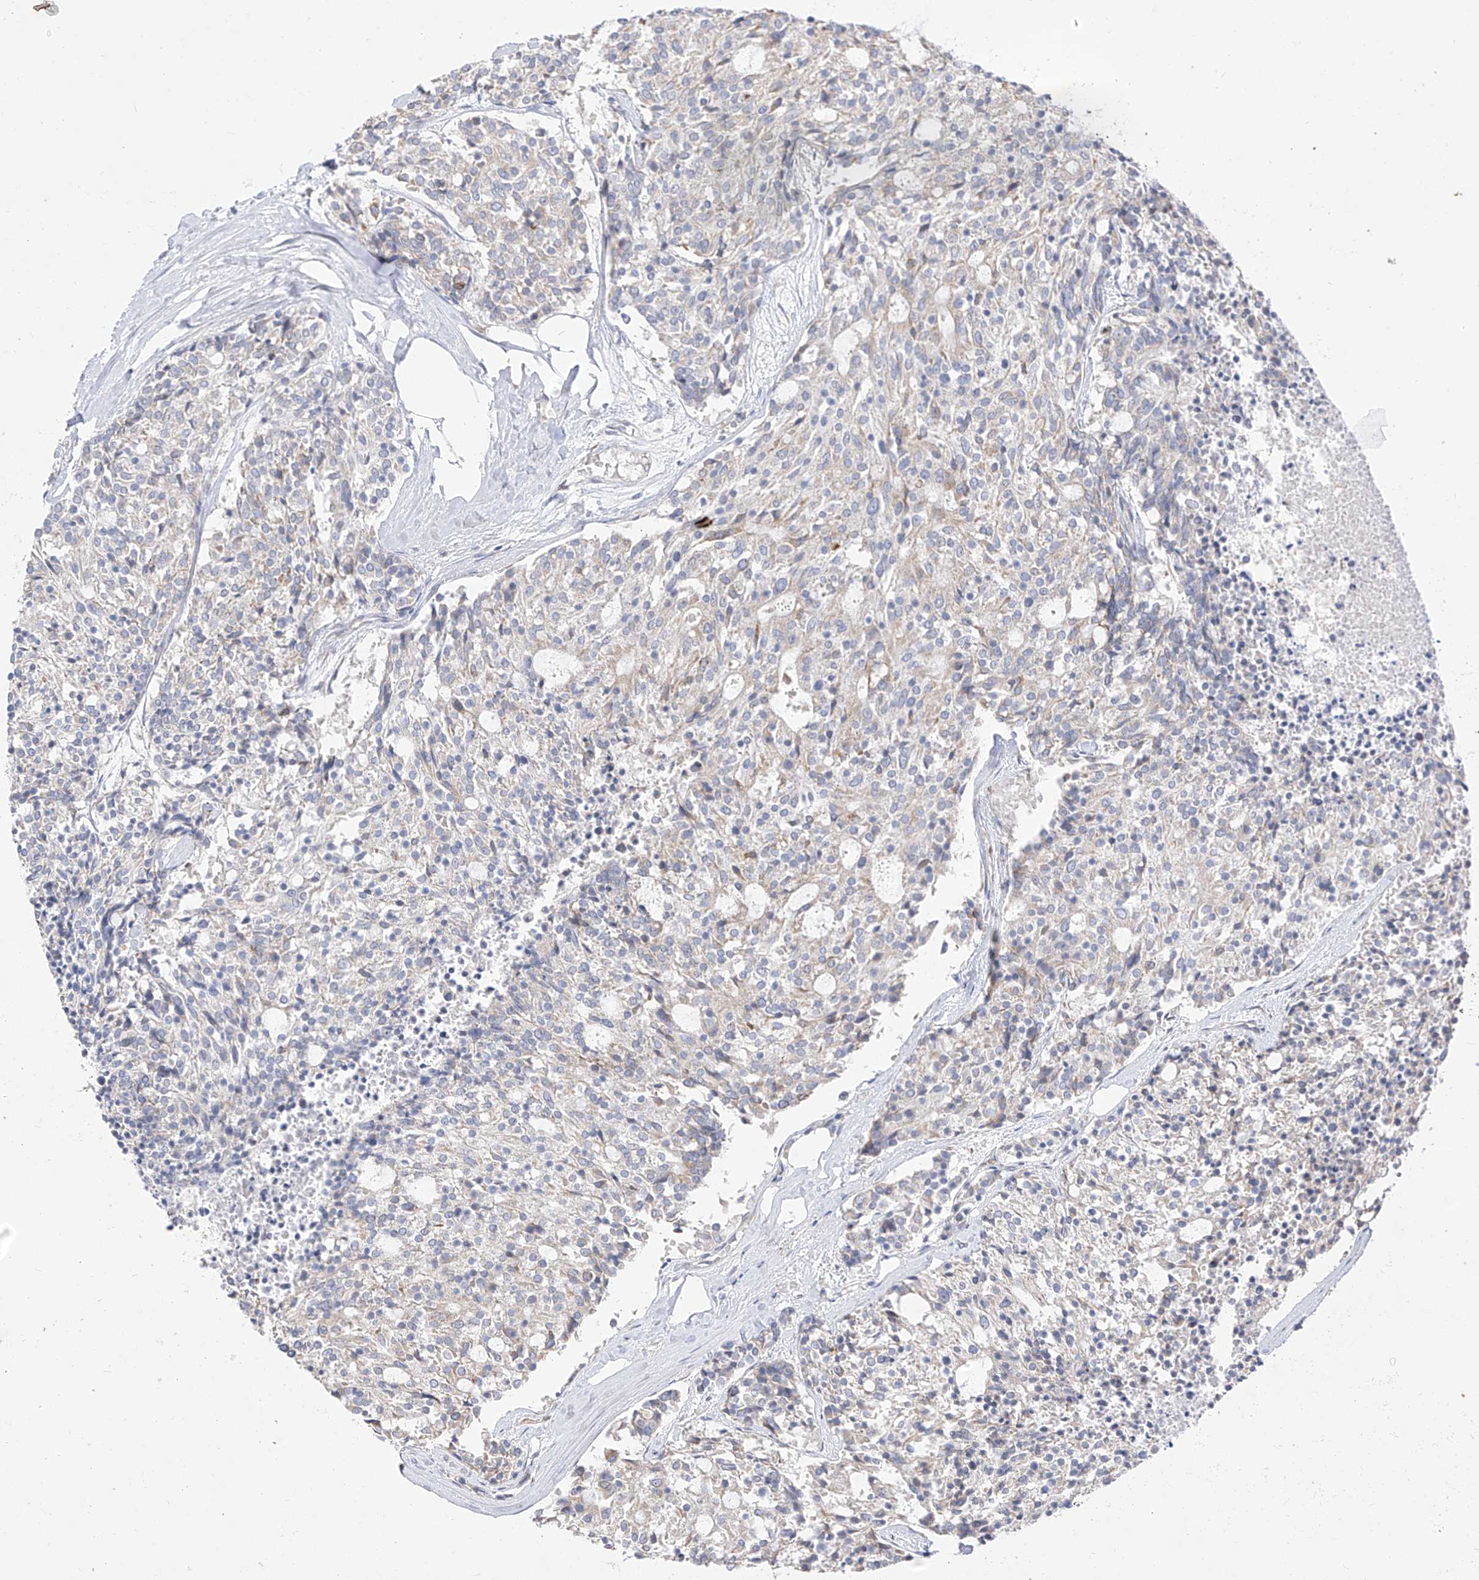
{"staining": {"intensity": "weak", "quantity": "<25%", "location": "cytoplasmic/membranous"}, "tissue": "carcinoid", "cell_type": "Tumor cells", "image_type": "cancer", "snomed": [{"axis": "morphology", "description": "Carcinoid, malignant, NOS"}, {"axis": "topography", "description": "Pancreas"}], "caption": "The photomicrograph reveals no significant staining in tumor cells of malignant carcinoid.", "gene": "RASA2", "patient": {"sex": "female", "age": 54}}